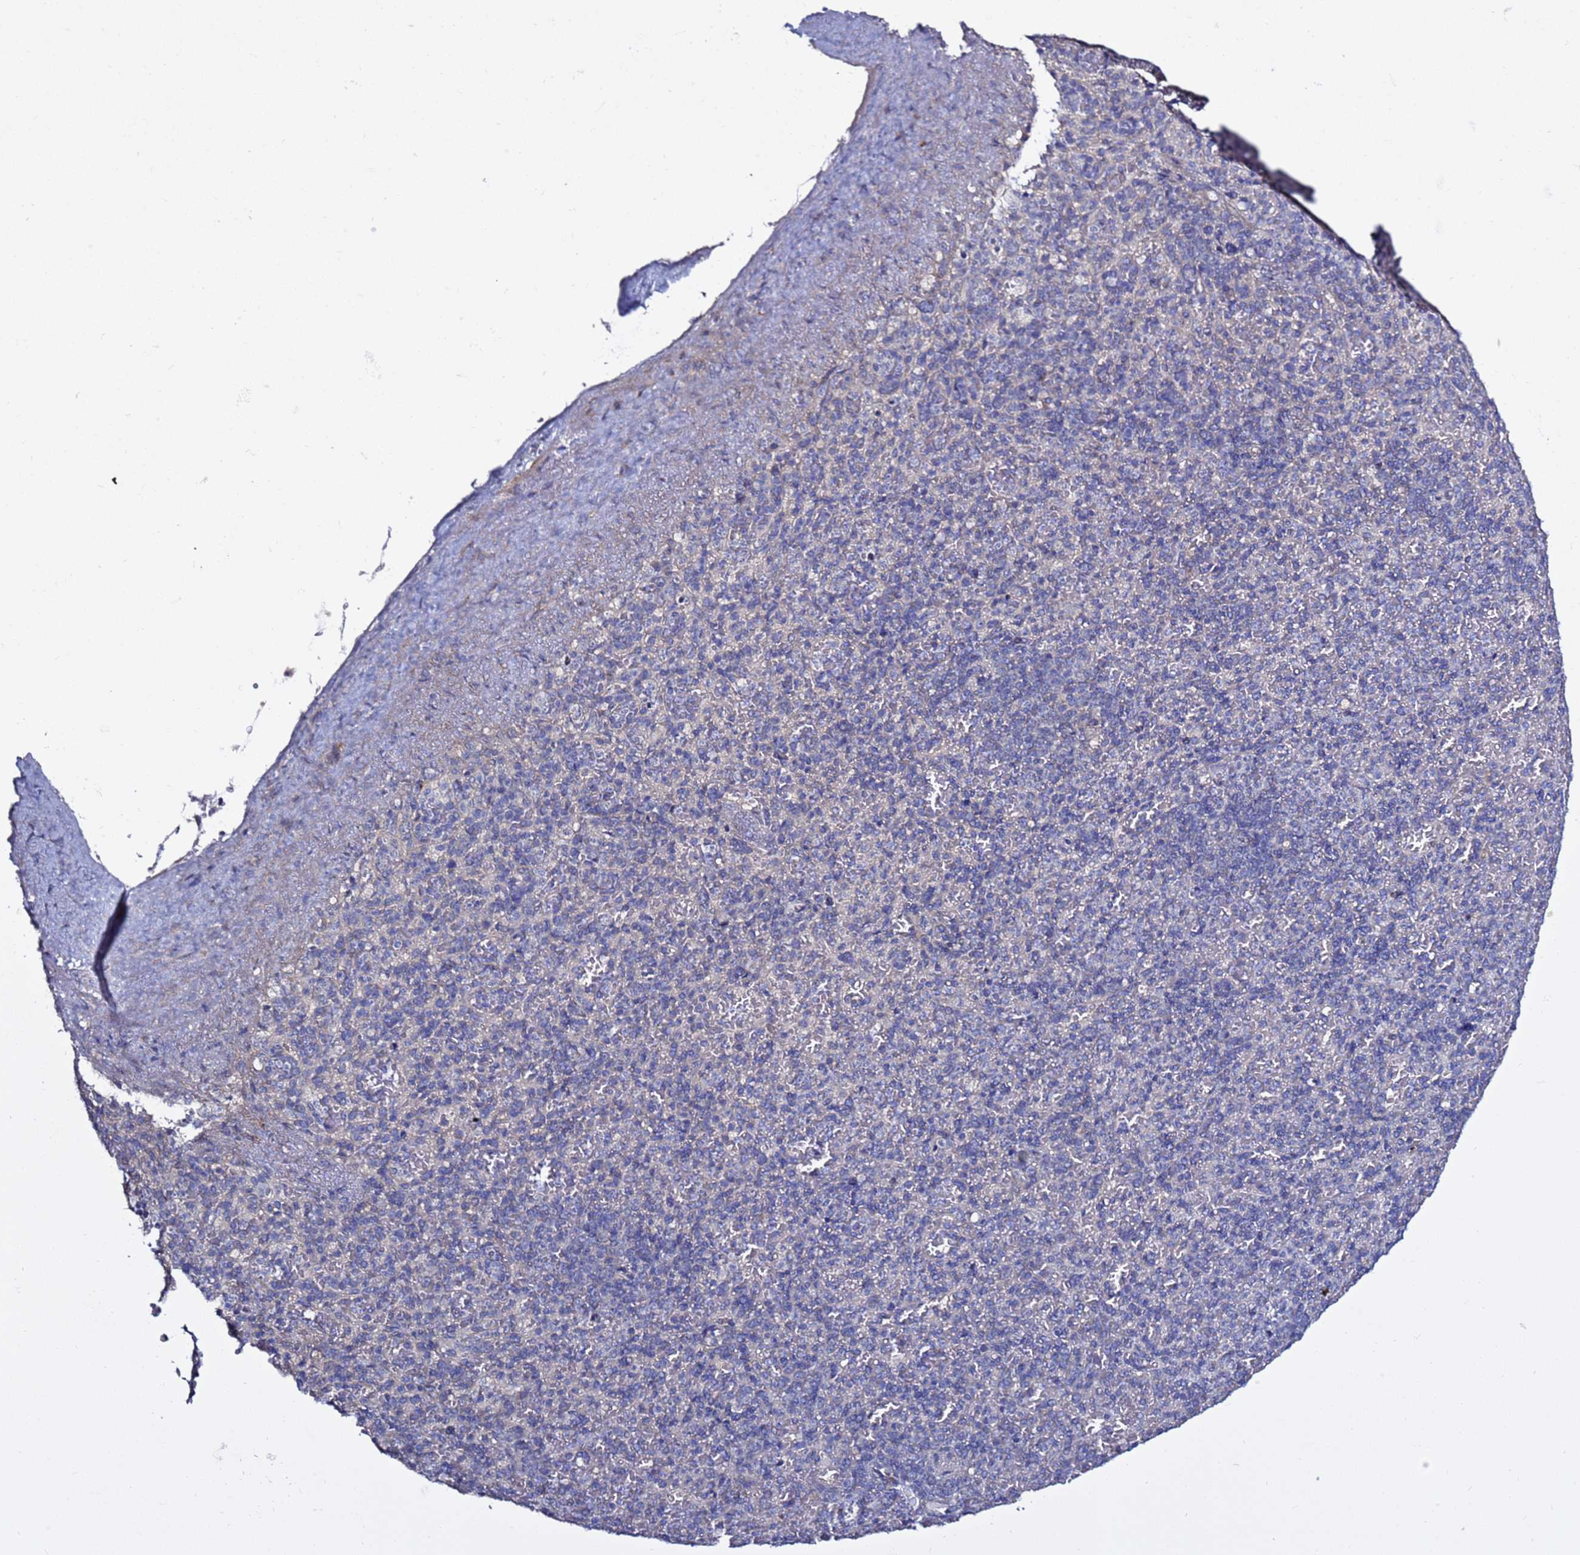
{"staining": {"intensity": "negative", "quantity": "none", "location": "none"}, "tissue": "spleen", "cell_type": "Cells in red pulp", "image_type": "normal", "snomed": [{"axis": "morphology", "description": "Normal tissue, NOS"}, {"axis": "topography", "description": "Spleen"}], "caption": "This is a image of immunohistochemistry (IHC) staining of normal spleen, which shows no expression in cells in red pulp. (Stains: DAB immunohistochemistry (IHC) with hematoxylin counter stain, Microscopy: brightfield microscopy at high magnification).", "gene": "RABL2A", "patient": {"sex": "female", "age": 74}}